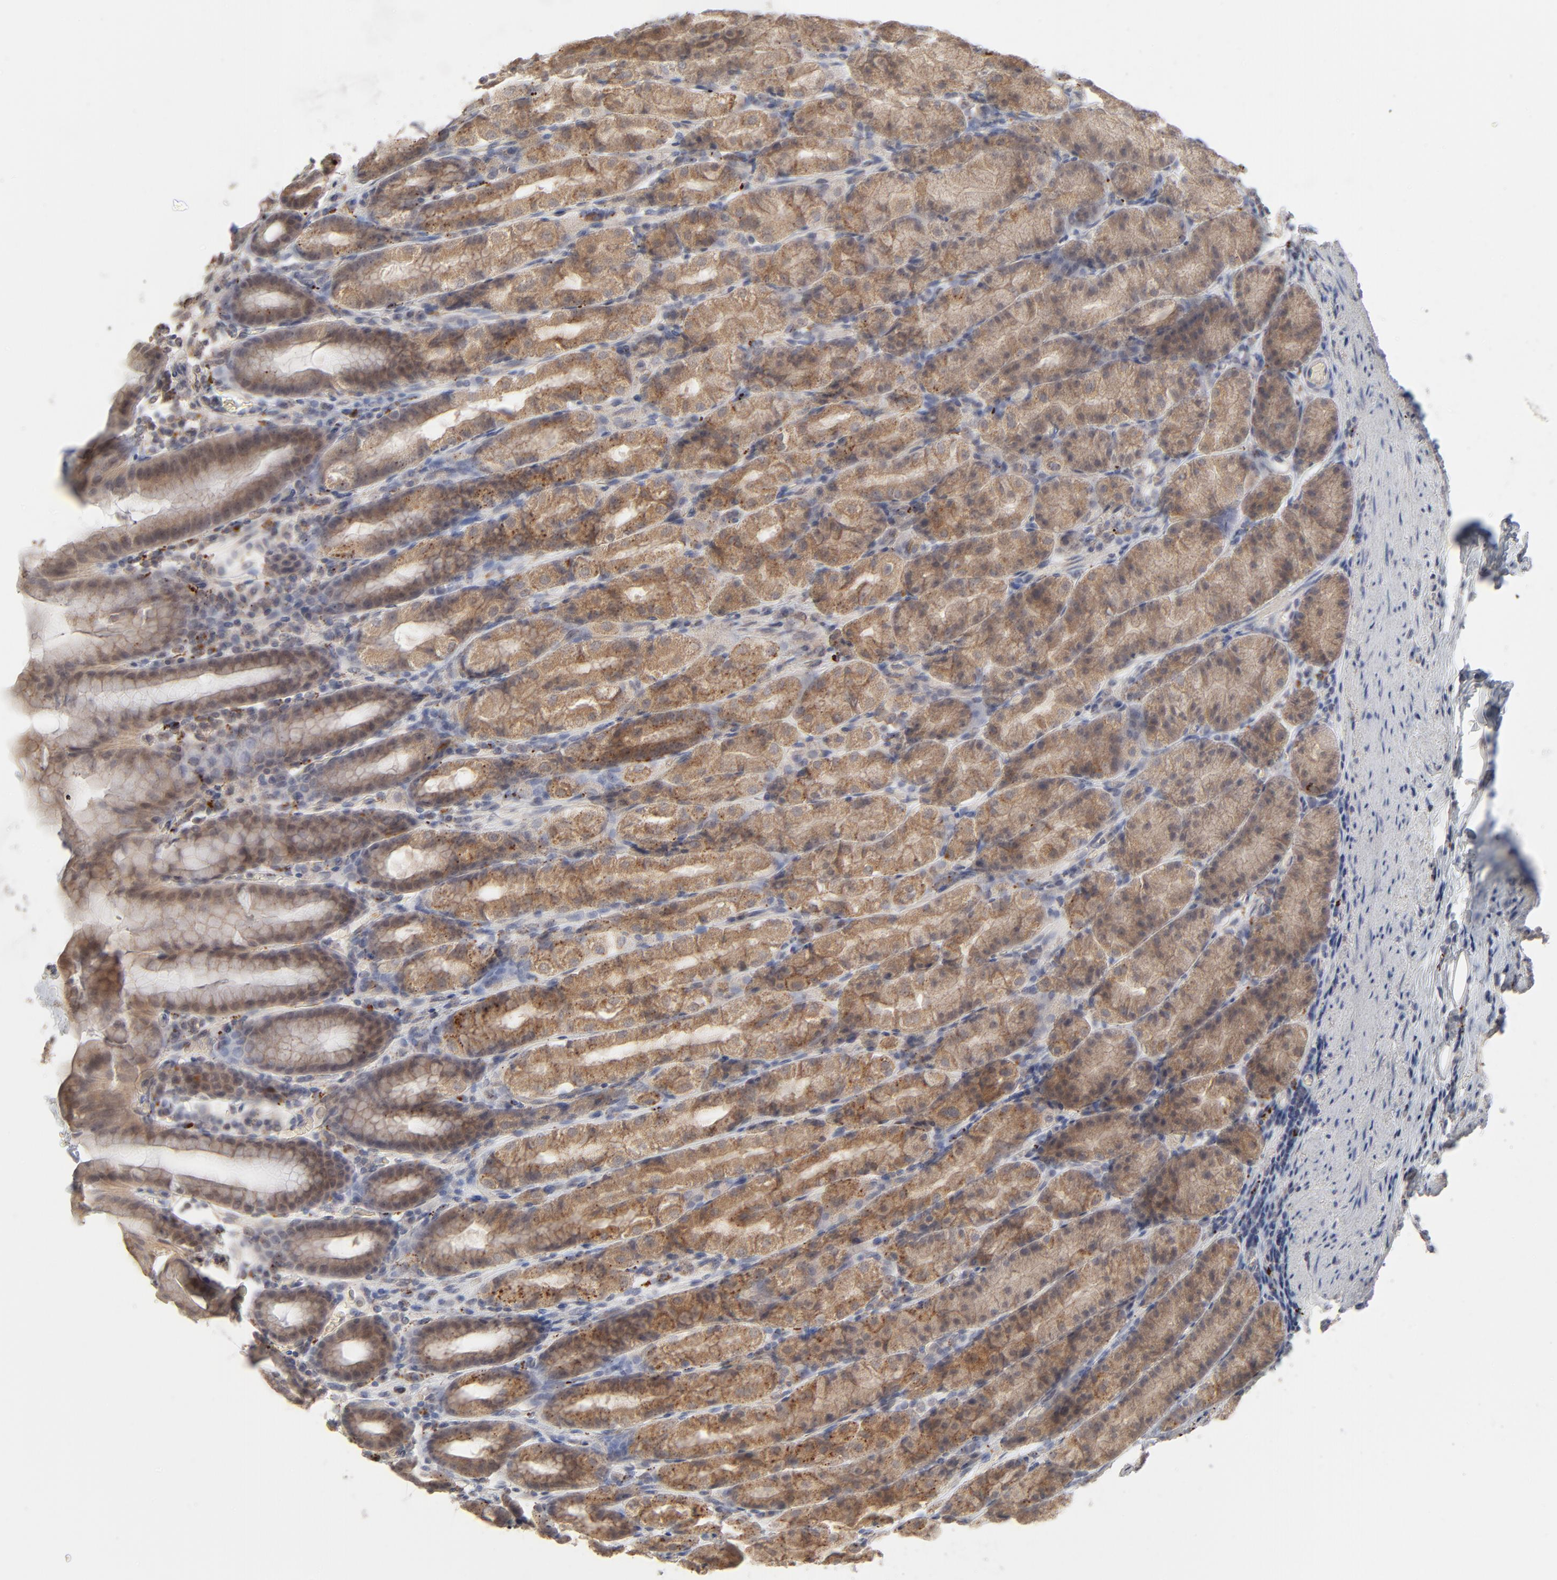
{"staining": {"intensity": "moderate", "quantity": ">75%", "location": "cytoplasmic/membranous"}, "tissue": "stomach", "cell_type": "Glandular cells", "image_type": "normal", "snomed": [{"axis": "morphology", "description": "Normal tissue, NOS"}, {"axis": "topography", "description": "Stomach, upper"}], "caption": "About >75% of glandular cells in normal stomach exhibit moderate cytoplasmic/membranous protein staining as visualized by brown immunohistochemical staining.", "gene": "POMT2", "patient": {"sex": "male", "age": 68}}